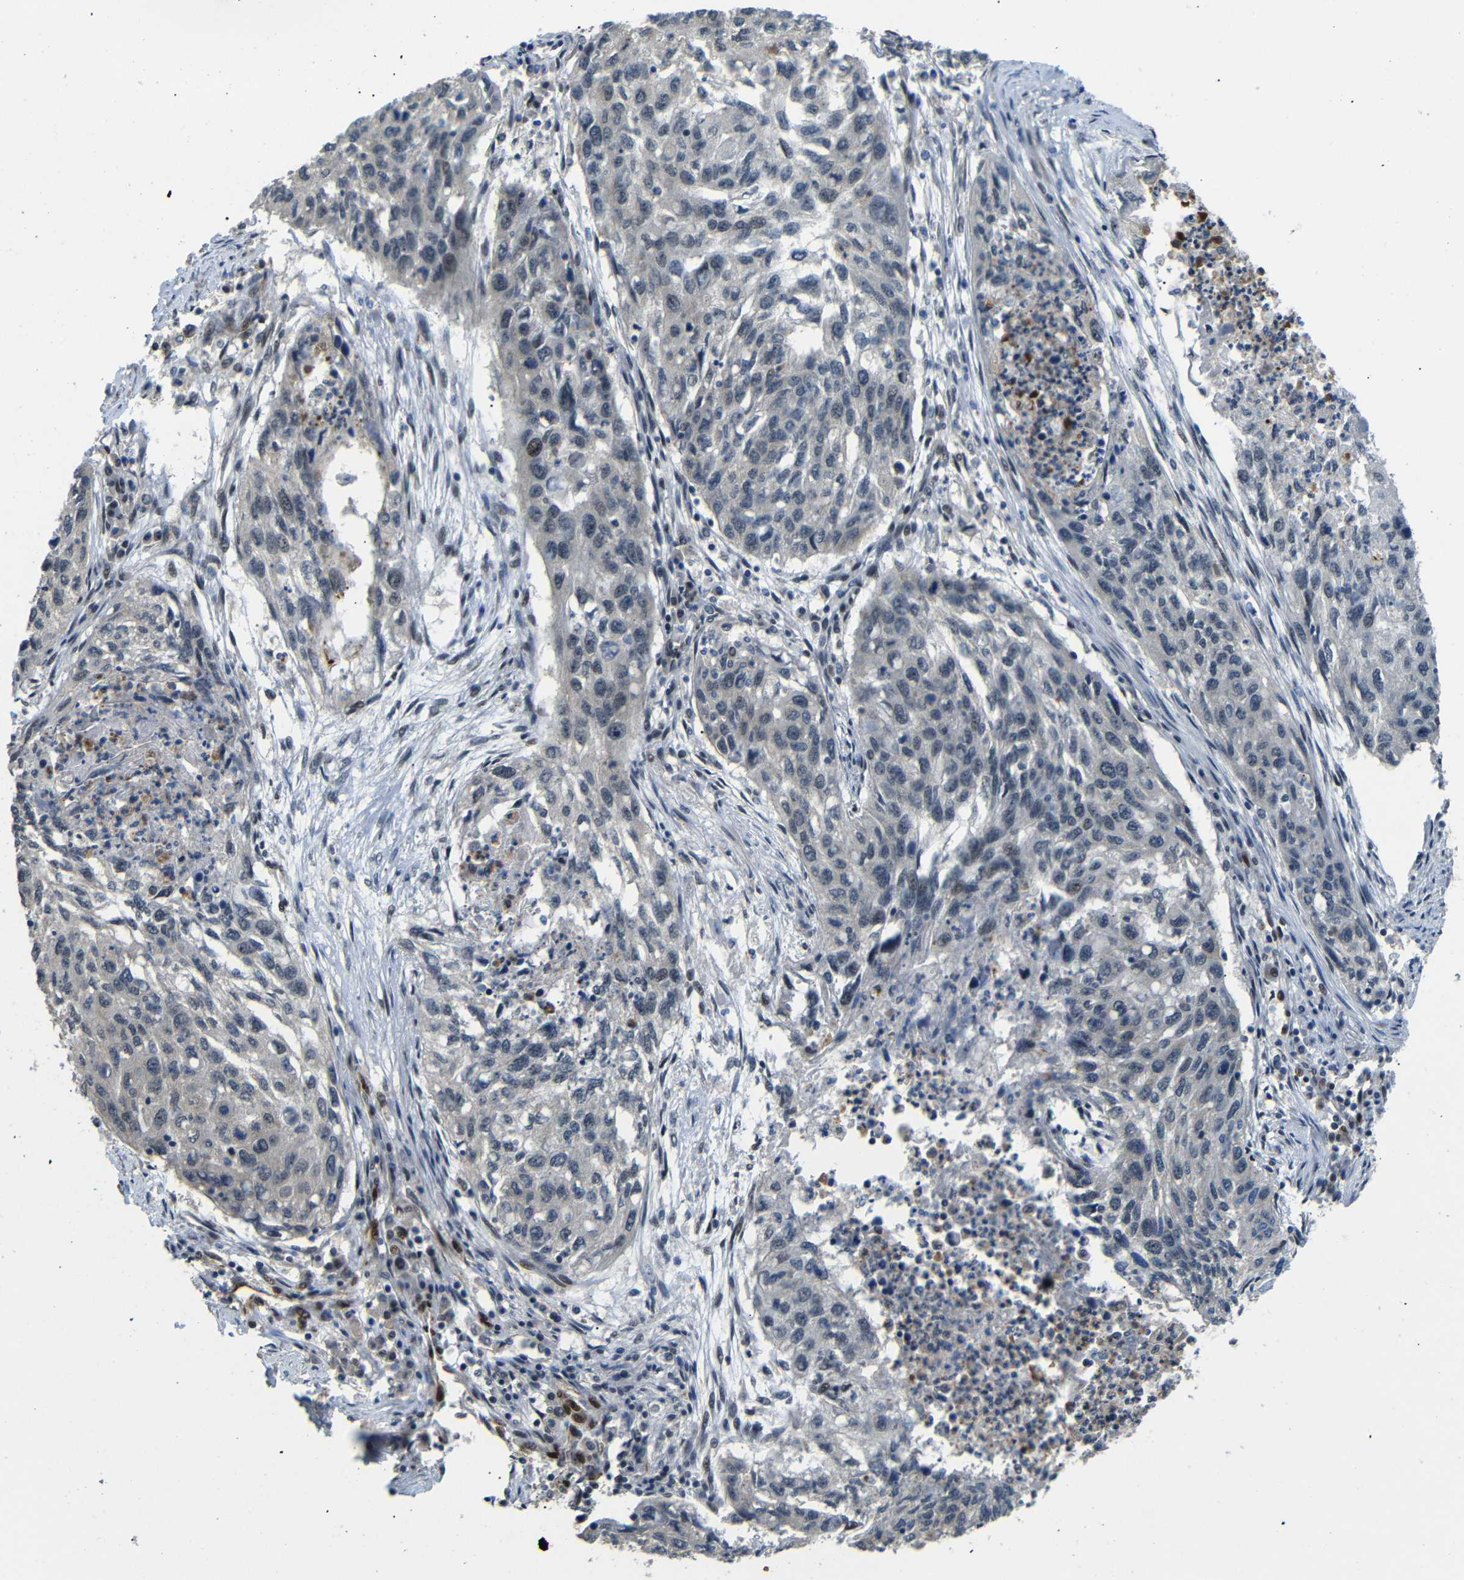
{"staining": {"intensity": "negative", "quantity": "none", "location": "none"}, "tissue": "lung cancer", "cell_type": "Tumor cells", "image_type": "cancer", "snomed": [{"axis": "morphology", "description": "Squamous cell carcinoma, NOS"}, {"axis": "topography", "description": "Lung"}], "caption": "Immunohistochemistry (IHC) image of human lung cancer (squamous cell carcinoma) stained for a protein (brown), which displays no positivity in tumor cells.", "gene": "TBX2", "patient": {"sex": "female", "age": 63}}